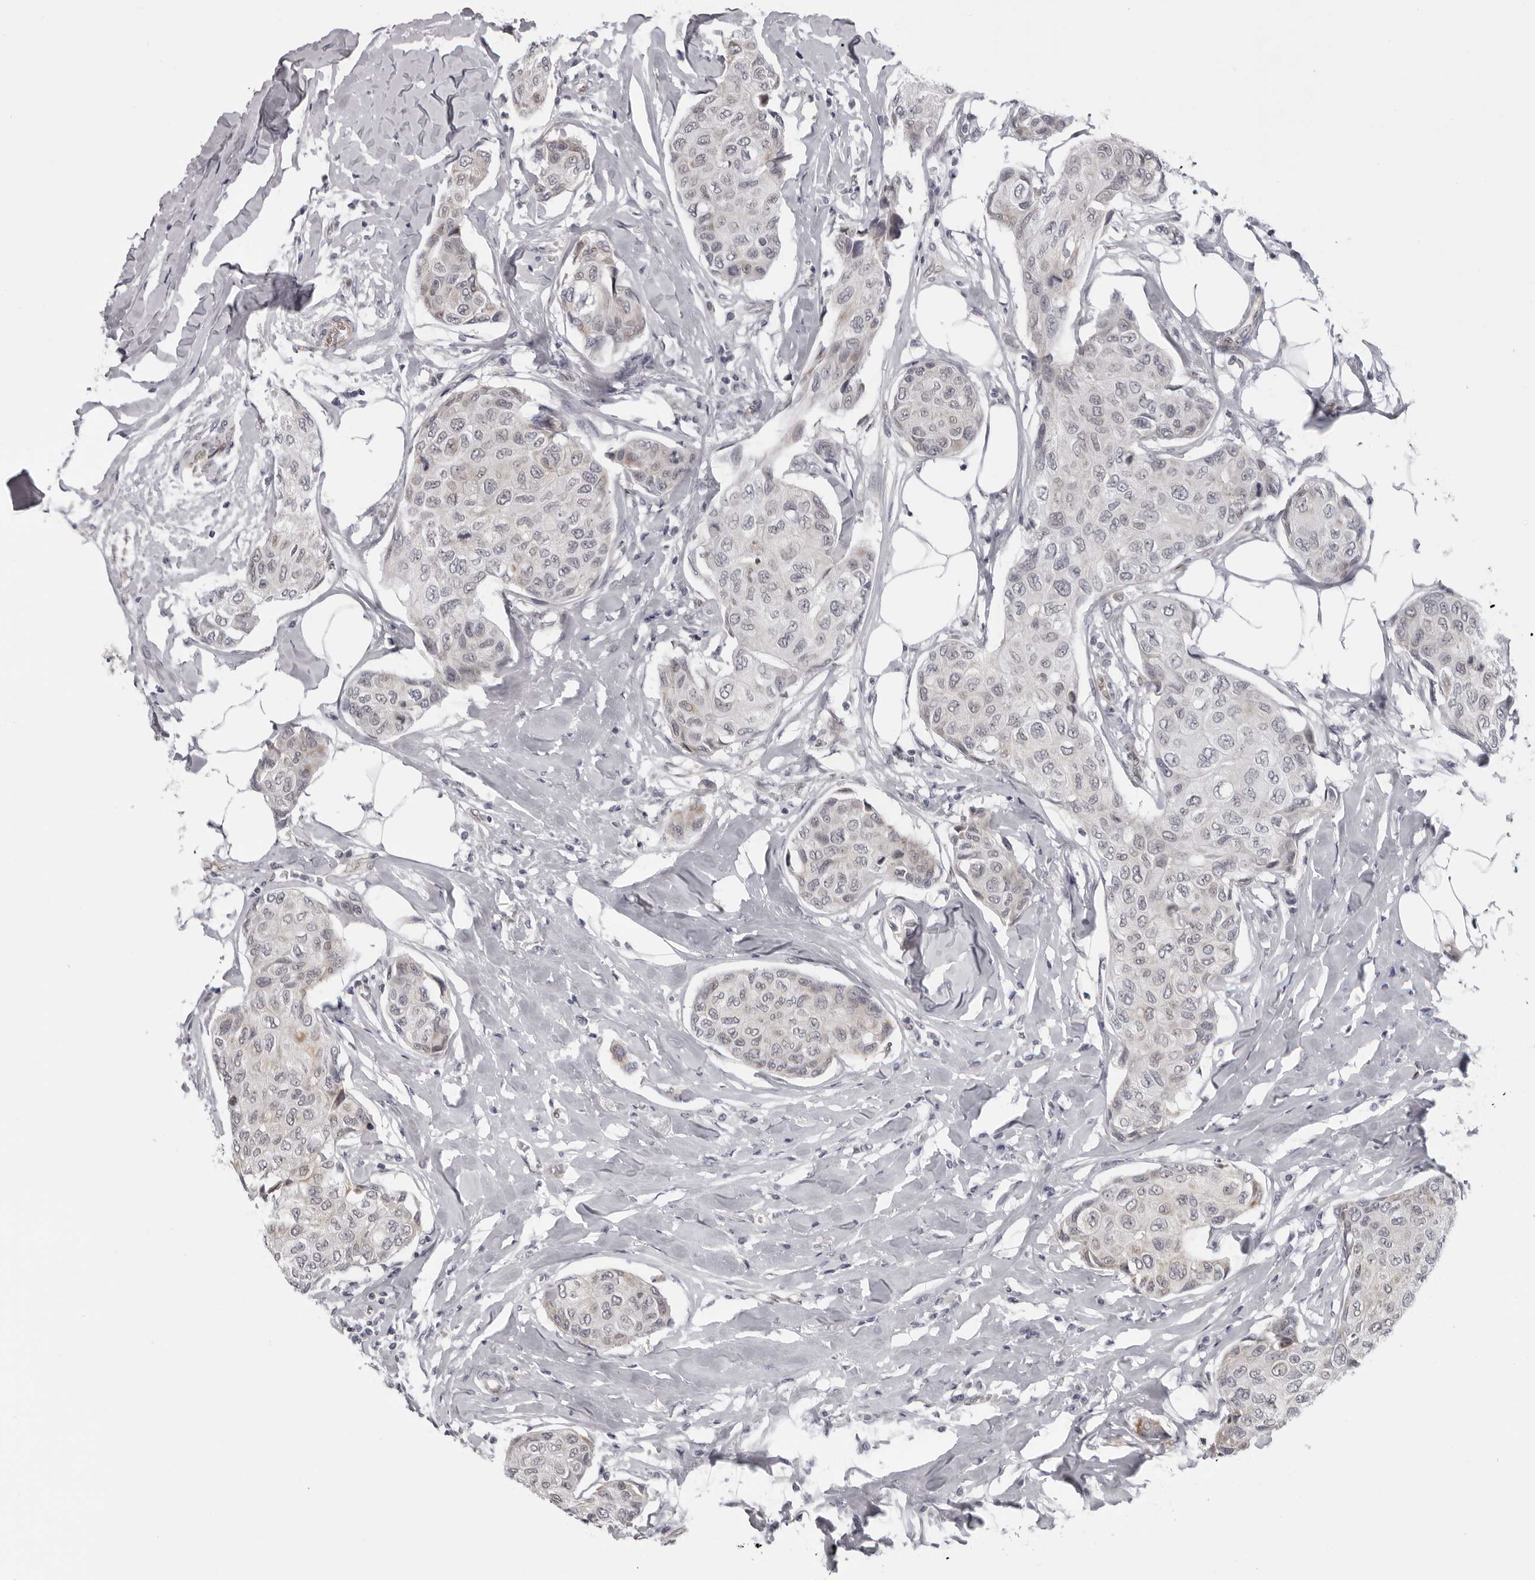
{"staining": {"intensity": "weak", "quantity": "25%-75%", "location": "cytoplasmic/membranous"}, "tissue": "breast cancer", "cell_type": "Tumor cells", "image_type": "cancer", "snomed": [{"axis": "morphology", "description": "Duct carcinoma"}, {"axis": "topography", "description": "Breast"}], "caption": "Immunohistochemistry (IHC) histopathology image of breast cancer stained for a protein (brown), which displays low levels of weak cytoplasmic/membranous staining in about 25%-75% of tumor cells.", "gene": "MAPK12", "patient": {"sex": "female", "age": 80}}